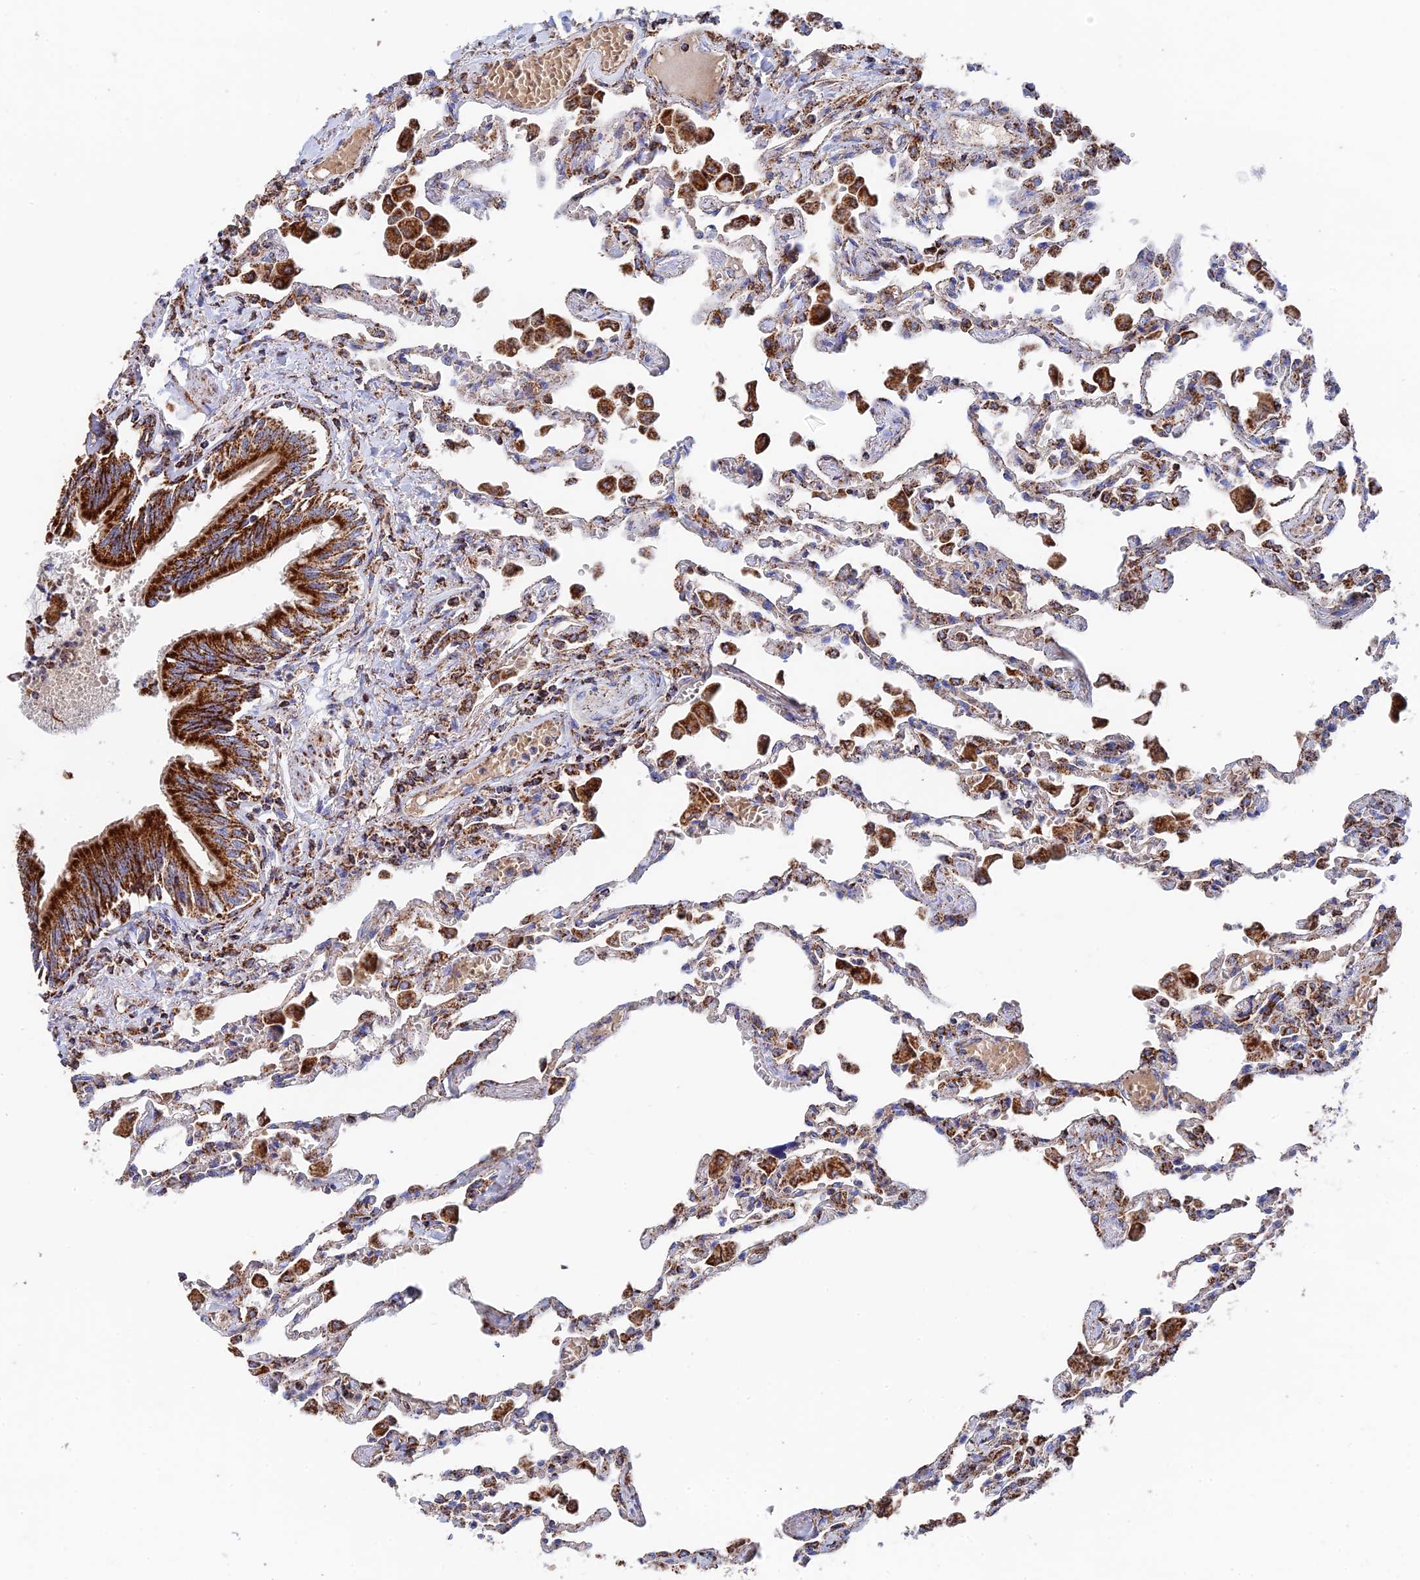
{"staining": {"intensity": "strong", "quantity": "<25%", "location": "cytoplasmic/membranous"}, "tissue": "lung", "cell_type": "Alveolar cells", "image_type": "normal", "snomed": [{"axis": "morphology", "description": "Normal tissue, NOS"}, {"axis": "topography", "description": "Bronchus"}, {"axis": "topography", "description": "Lung"}], "caption": "Protein staining reveals strong cytoplasmic/membranous staining in about <25% of alveolar cells in benign lung.", "gene": "HAUS8", "patient": {"sex": "female", "age": 49}}